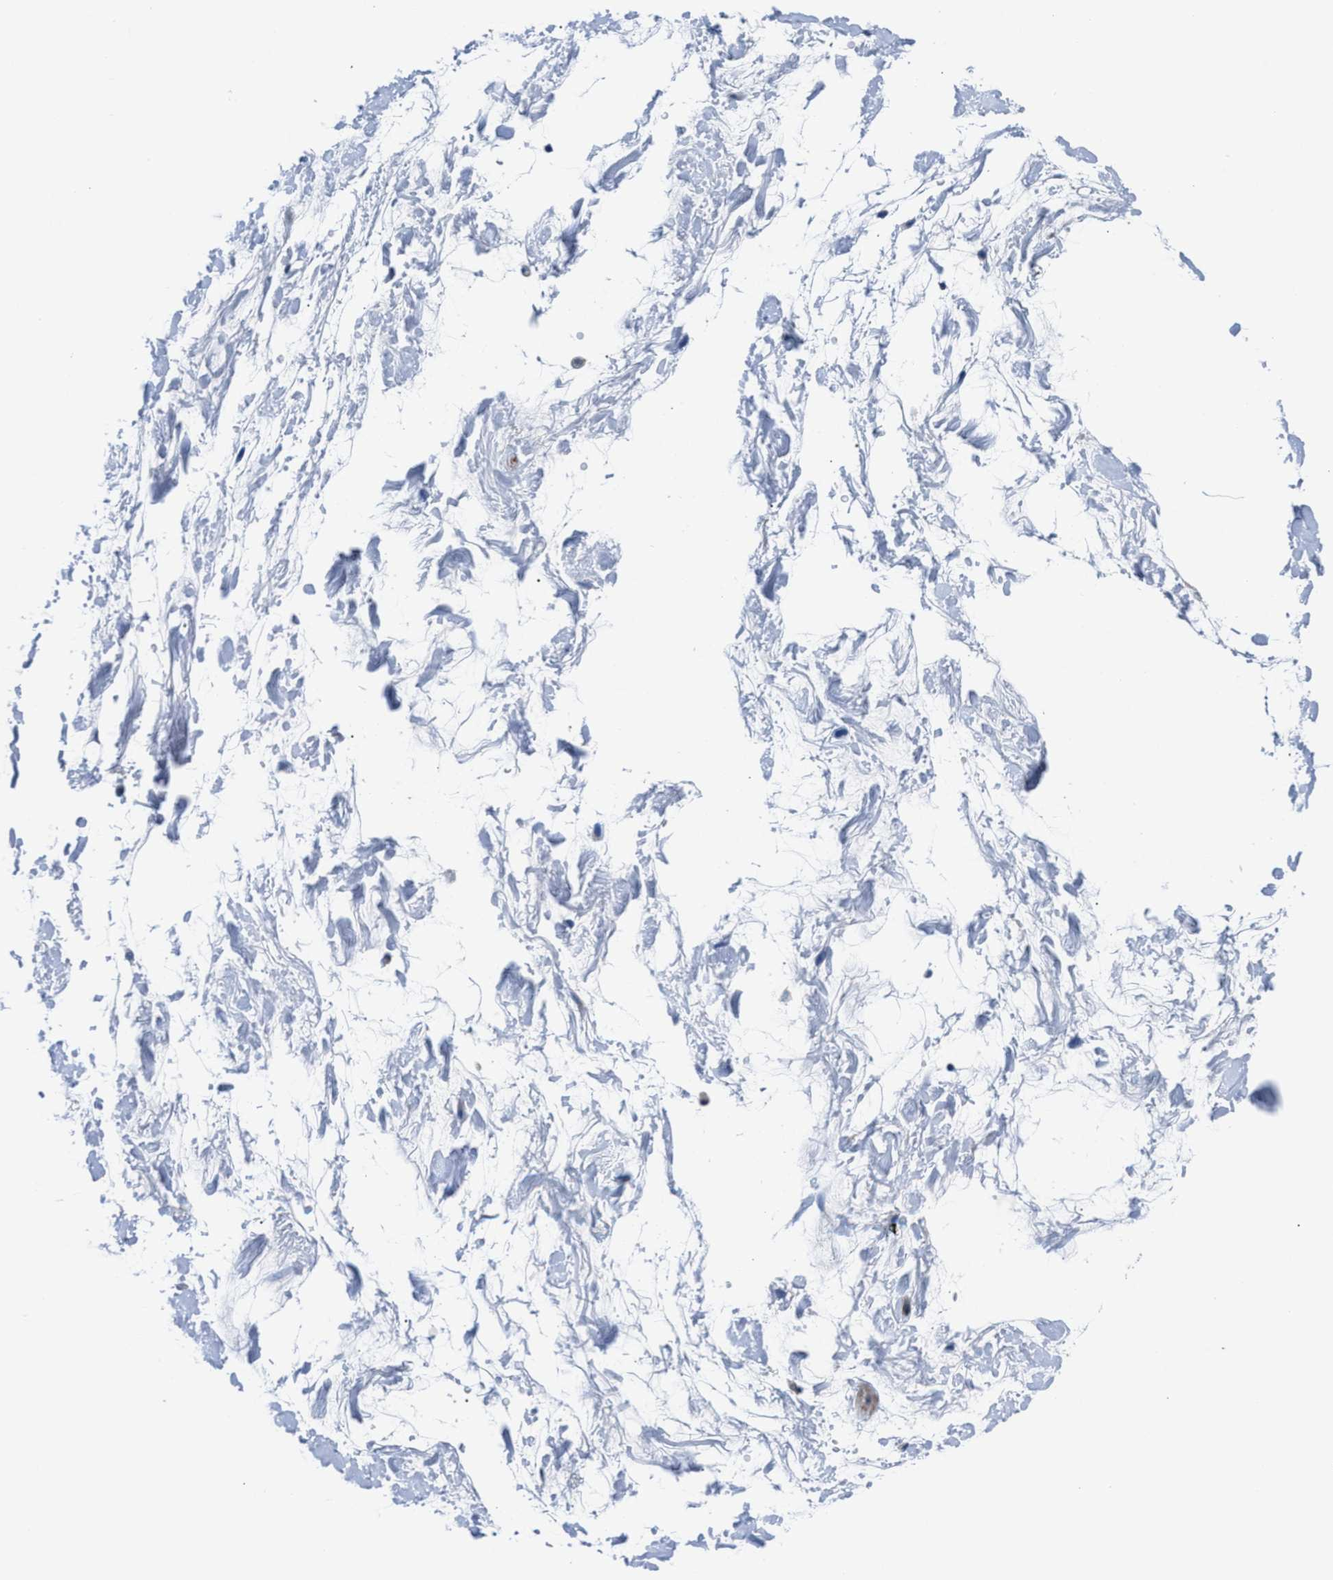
{"staining": {"intensity": "negative", "quantity": "none", "location": "none"}, "tissue": "adipose tissue", "cell_type": "Adipocytes", "image_type": "normal", "snomed": [{"axis": "morphology", "description": "Normal tissue, NOS"}, {"axis": "topography", "description": "Soft tissue"}], "caption": "Histopathology image shows no significant protein staining in adipocytes of normal adipose tissue. (DAB immunohistochemistry (IHC) visualized using brightfield microscopy, high magnification).", "gene": "PARG", "patient": {"sex": "male", "age": 72}}